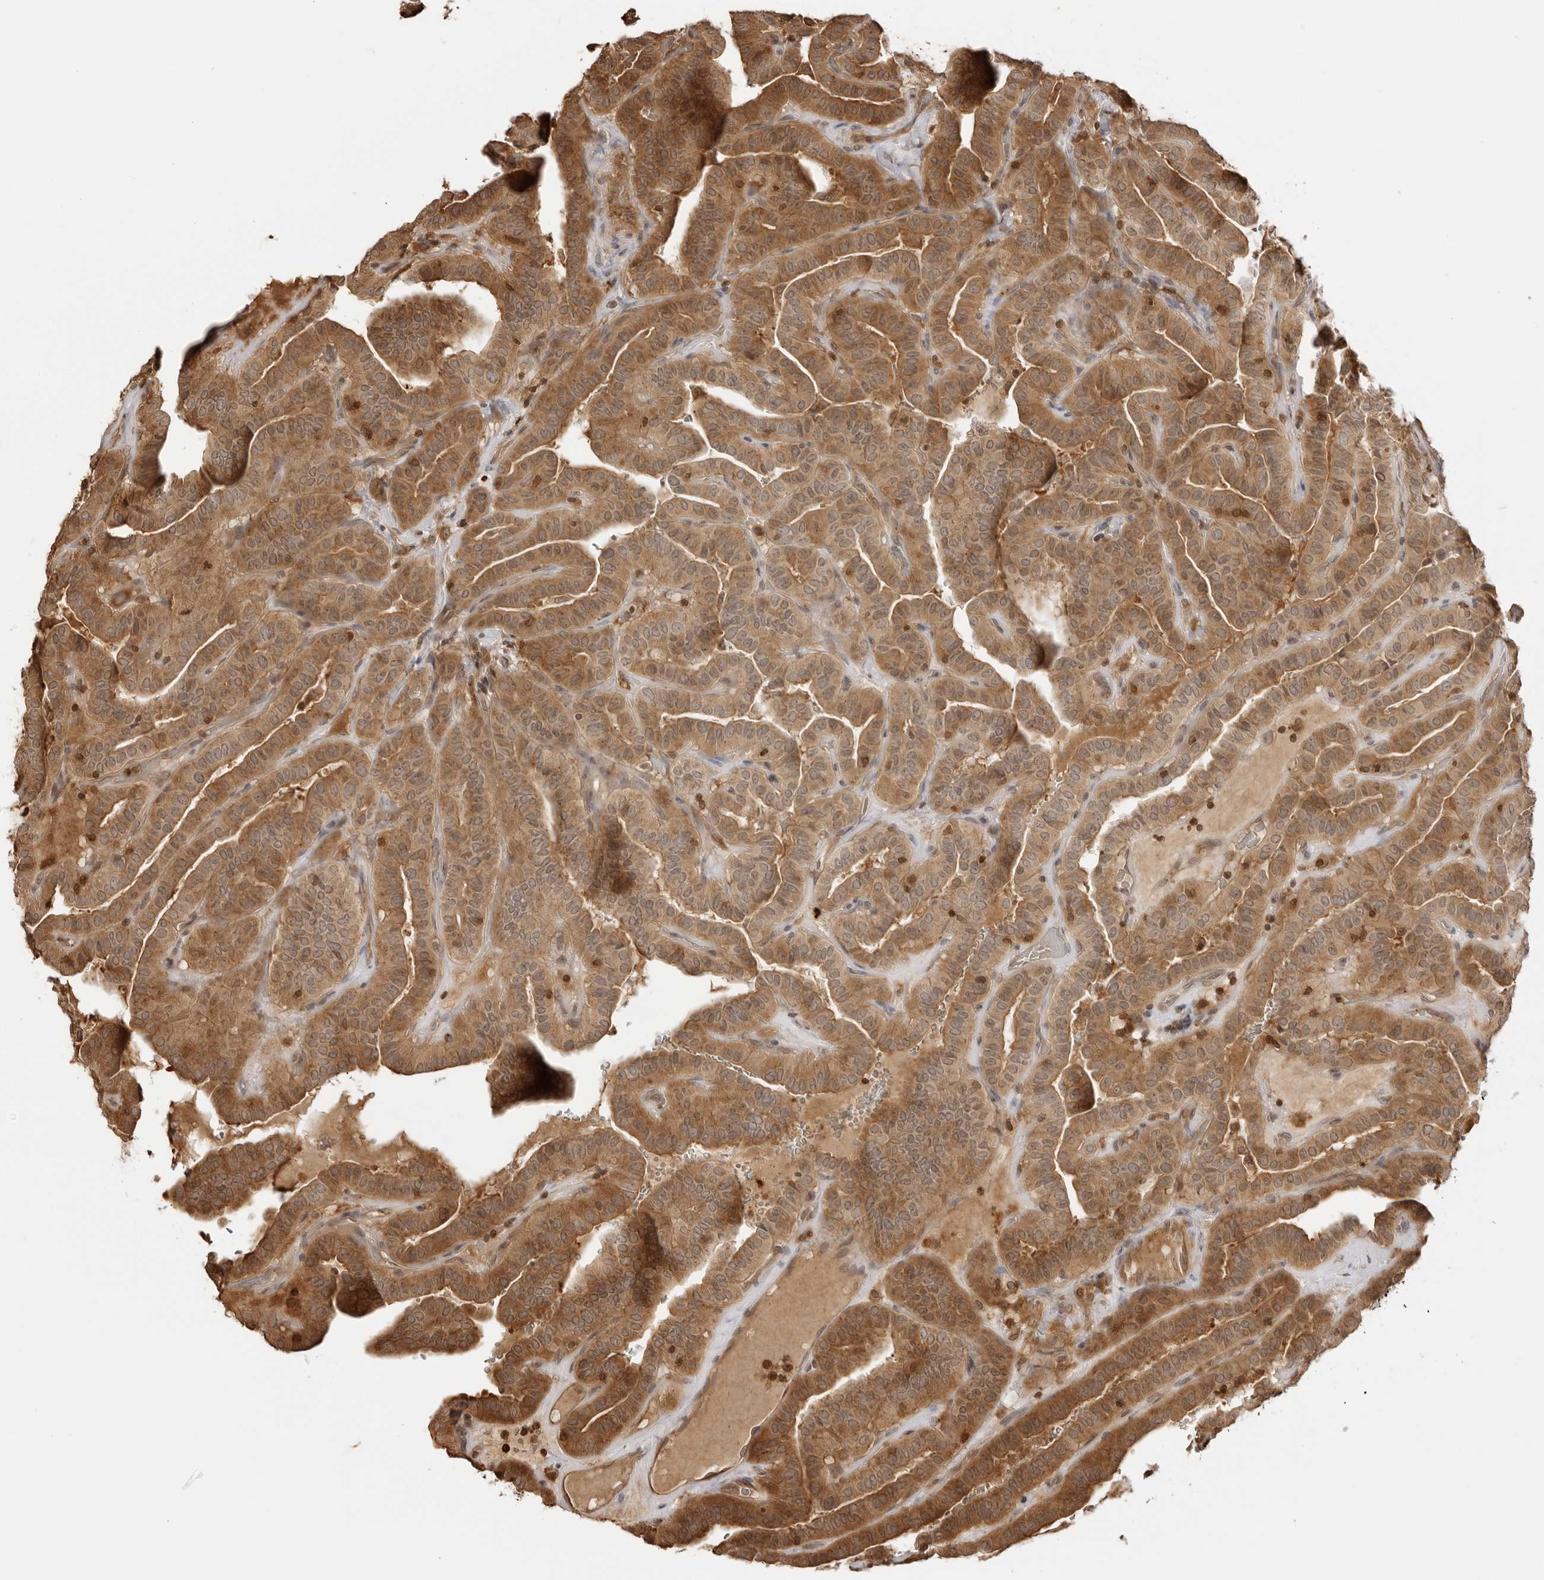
{"staining": {"intensity": "moderate", "quantity": ">75%", "location": "cytoplasmic/membranous"}, "tissue": "thyroid cancer", "cell_type": "Tumor cells", "image_type": "cancer", "snomed": [{"axis": "morphology", "description": "Papillary adenocarcinoma, NOS"}, {"axis": "topography", "description": "Thyroid gland"}], "caption": "Immunohistochemical staining of thyroid papillary adenocarcinoma demonstrates medium levels of moderate cytoplasmic/membranous positivity in approximately >75% of tumor cells. (DAB IHC, brown staining for protein, blue staining for nuclei).", "gene": "IKBKE", "patient": {"sex": "male", "age": 77}}